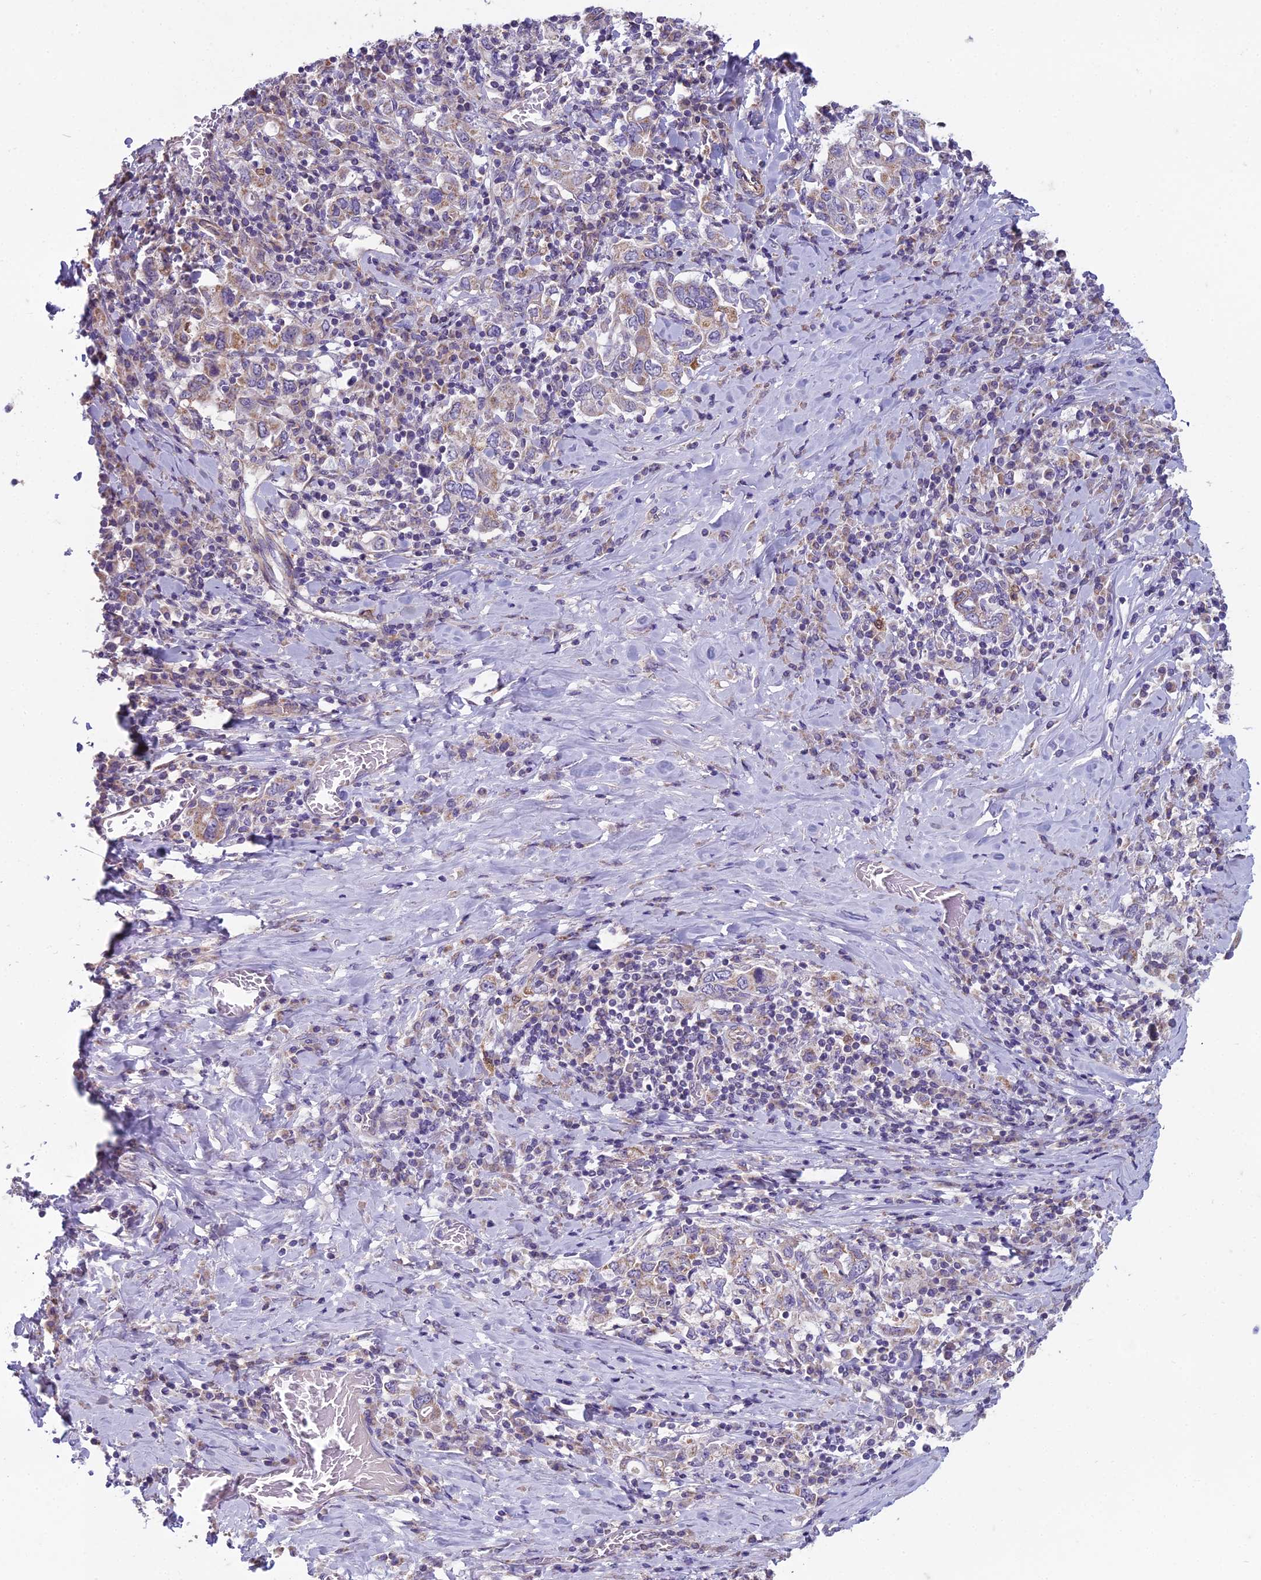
{"staining": {"intensity": "moderate", "quantity": "25%-75%", "location": "cytoplasmic/membranous"}, "tissue": "stomach cancer", "cell_type": "Tumor cells", "image_type": "cancer", "snomed": [{"axis": "morphology", "description": "Adenocarcinoma, NOS"}, {"axis": "topography", "description": "Stomach, upper"}, {"axis": "topography", "description": "Stomach"}], "caption": "Immunohistochemical staining of human stomach adenocarcinoma reveals medium levels of moderate cytoplasmic/membranous staining in about 25%-75% of tumor cells.", "gene": "DUS2", "patient": {"sex": "male", "age": 62}}